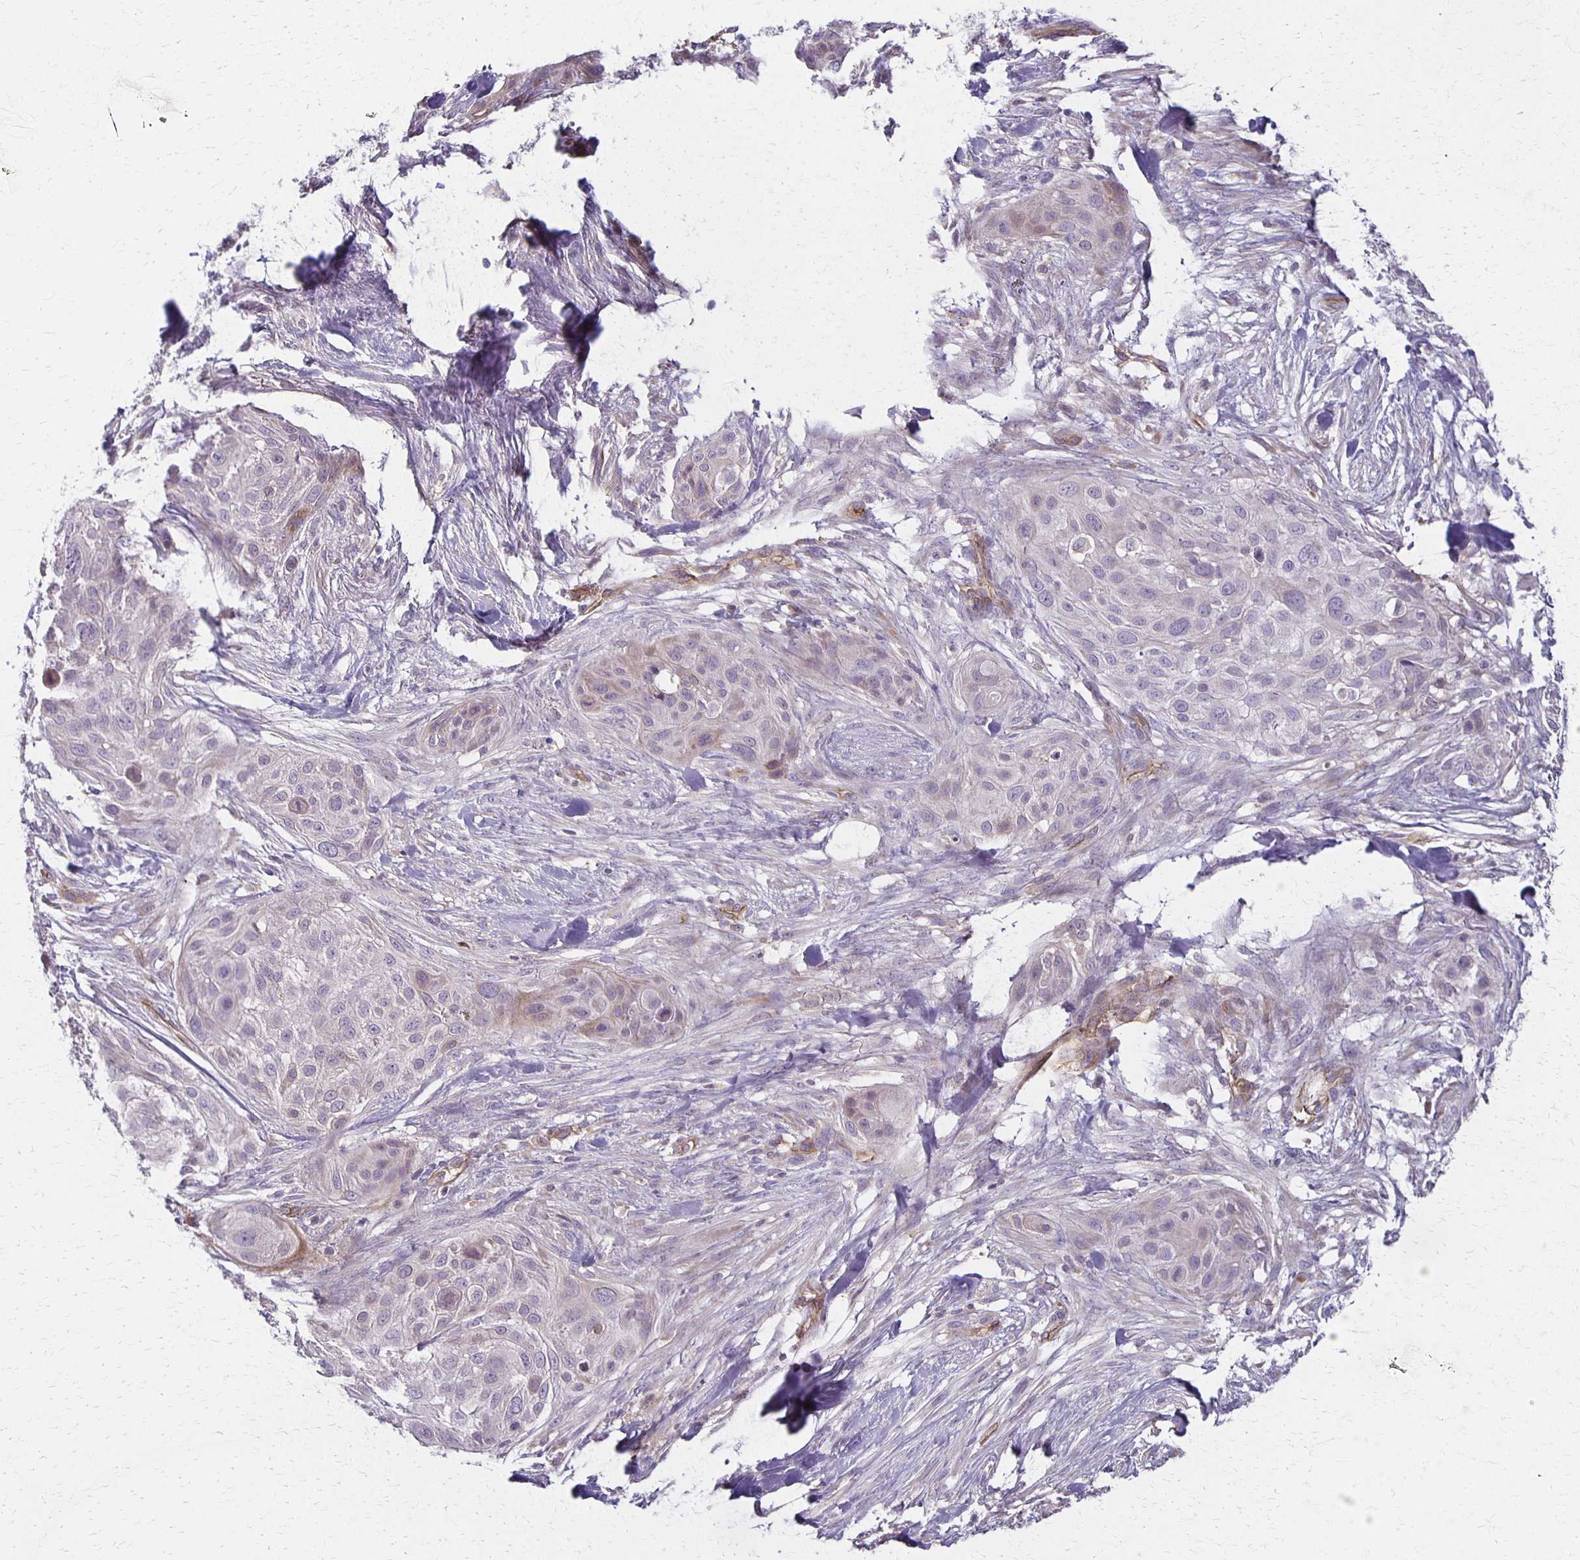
{"staining": {"intensity": "weak", "quantity": "<25%", "location": "cytoplasmic/membranous"}, "tissue": "skin cancer", "cell_type": "Tumor cells", "image_type": "cancer", "snomed": [{"axis": "morphology", "description": "Squamous cell carcinoma, NOS"}, {"axis": "topography", "description": "Skin"}], "caption": "DAB immunohistochemical staining of human squamous cell carcinoma (skin) demonstrates no significant expression in tumor cells.", "gene": "GPX4", "patient": {"sex": "female", "age": 87}}